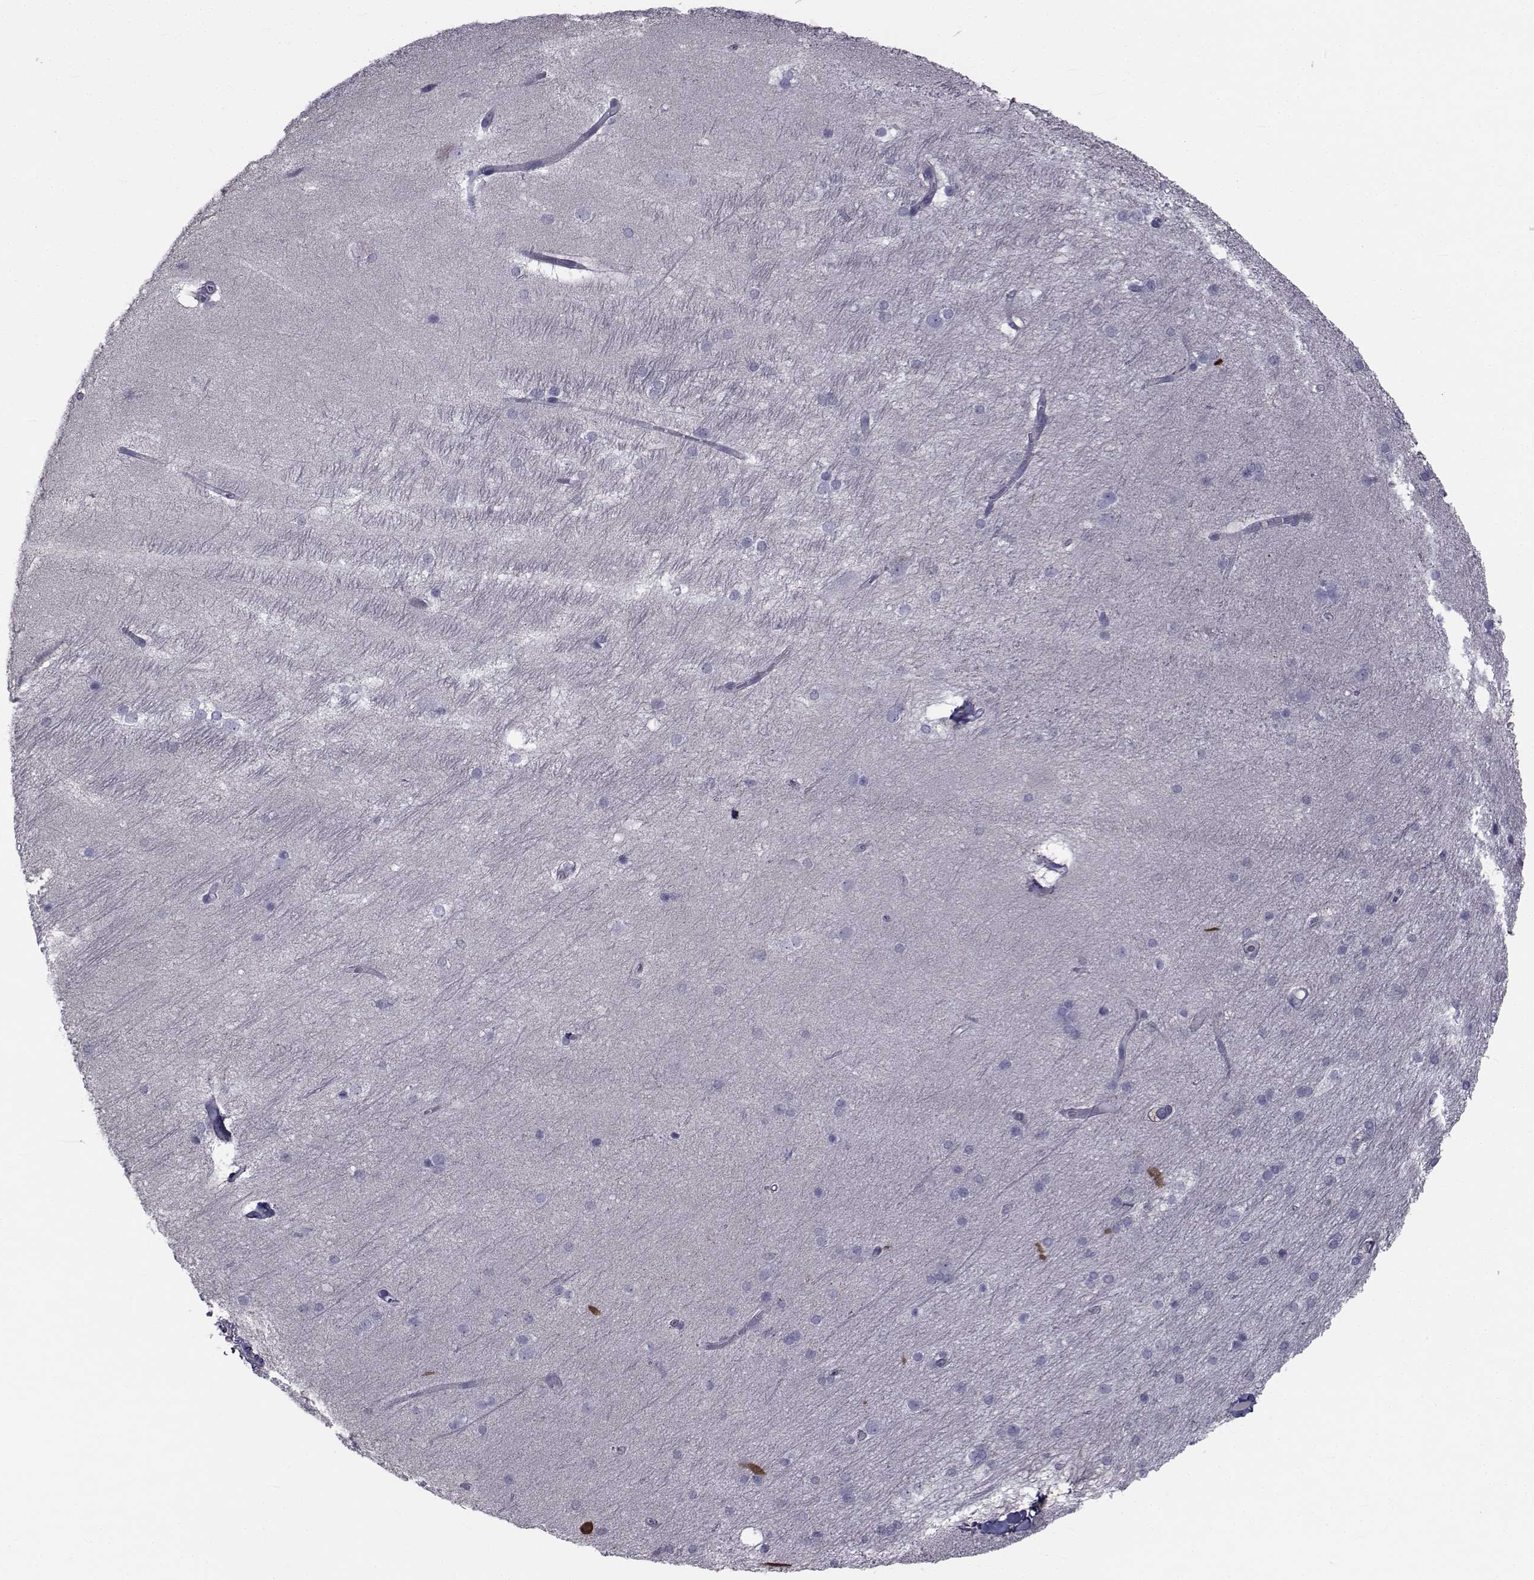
{"staining": {"intensity": "negative", "quantity": "none", "location": "none"}, "tissue": "hippocampus", "cell_type": "Glial cells", "image_type": "normal", "snomed": [{"axis": "morphology", "description": "Normal tissue, NOS"}, {"axis": "topography", "description": "Cerebral cortex"}, {"axis": "topography", "description": "Hippocampus"}], "caption": "A high-resolution image shows immunohistochemistry (IHC) staining of normal hippocampus, which displays no significant positivity in glial cells. (DAB immunohistochemistry (IHC), high magnification).", "gene": "FDXR", "patient": {"sex": "female", "age": 19}}